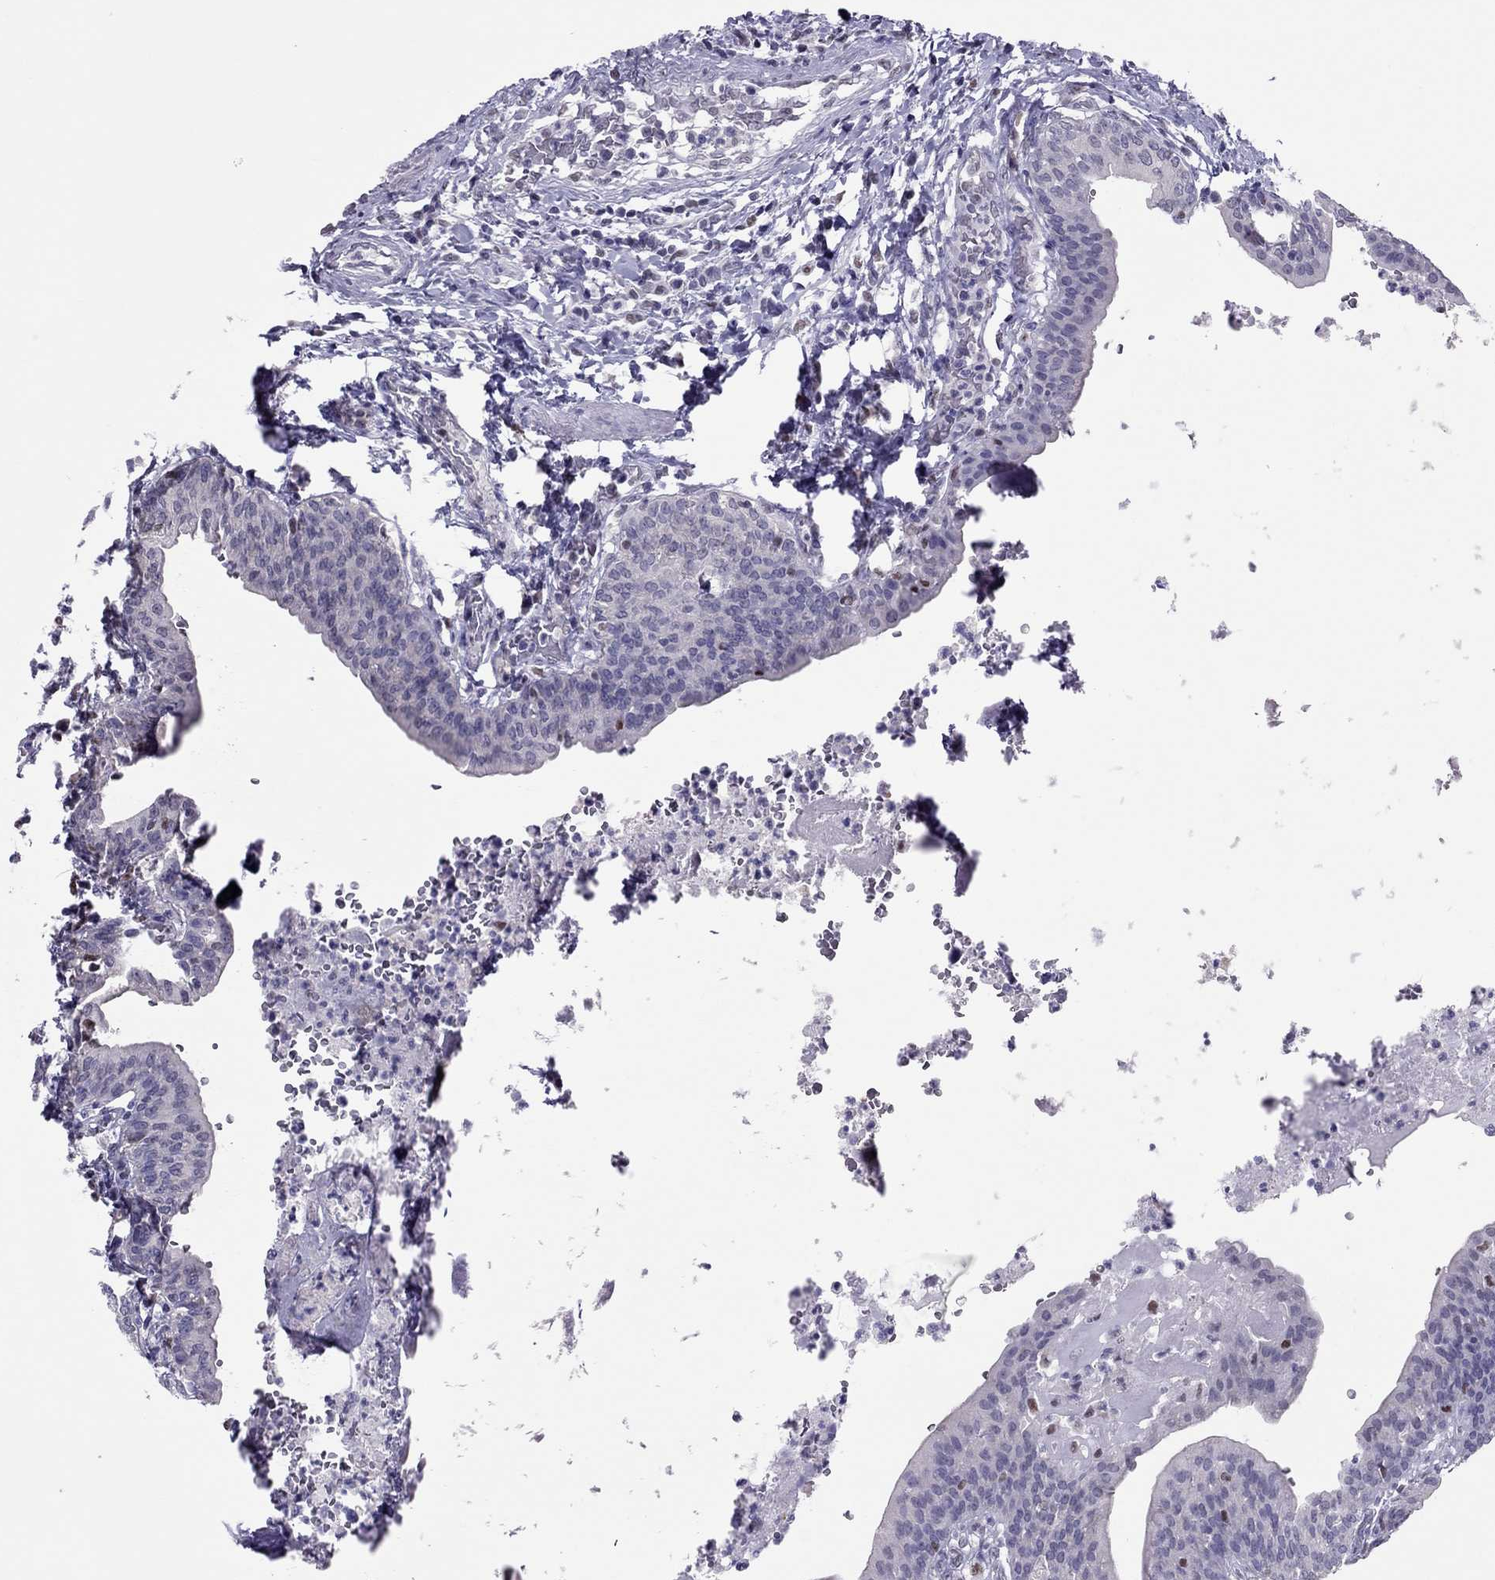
{"staining": {"intensity": "negative", "quantity": "none", "location": "none"}, "tissue": "urinary bladder", "cell_type": "Urothelial cells", "image_type": "normal", "snomed": [{"axis": "morphology", "description": "Normal tissue, NOS"}, {"axis": "topography", "description": "Urinary bladder"}], "caption": "DAB (3,3'-diaminobenzidine) immunohistochemical staining of normal urinary bladder shows no significant expression in urothelial cells.", "gene": "SPINT3", "patient": {"sex": "male", "age": 66}}